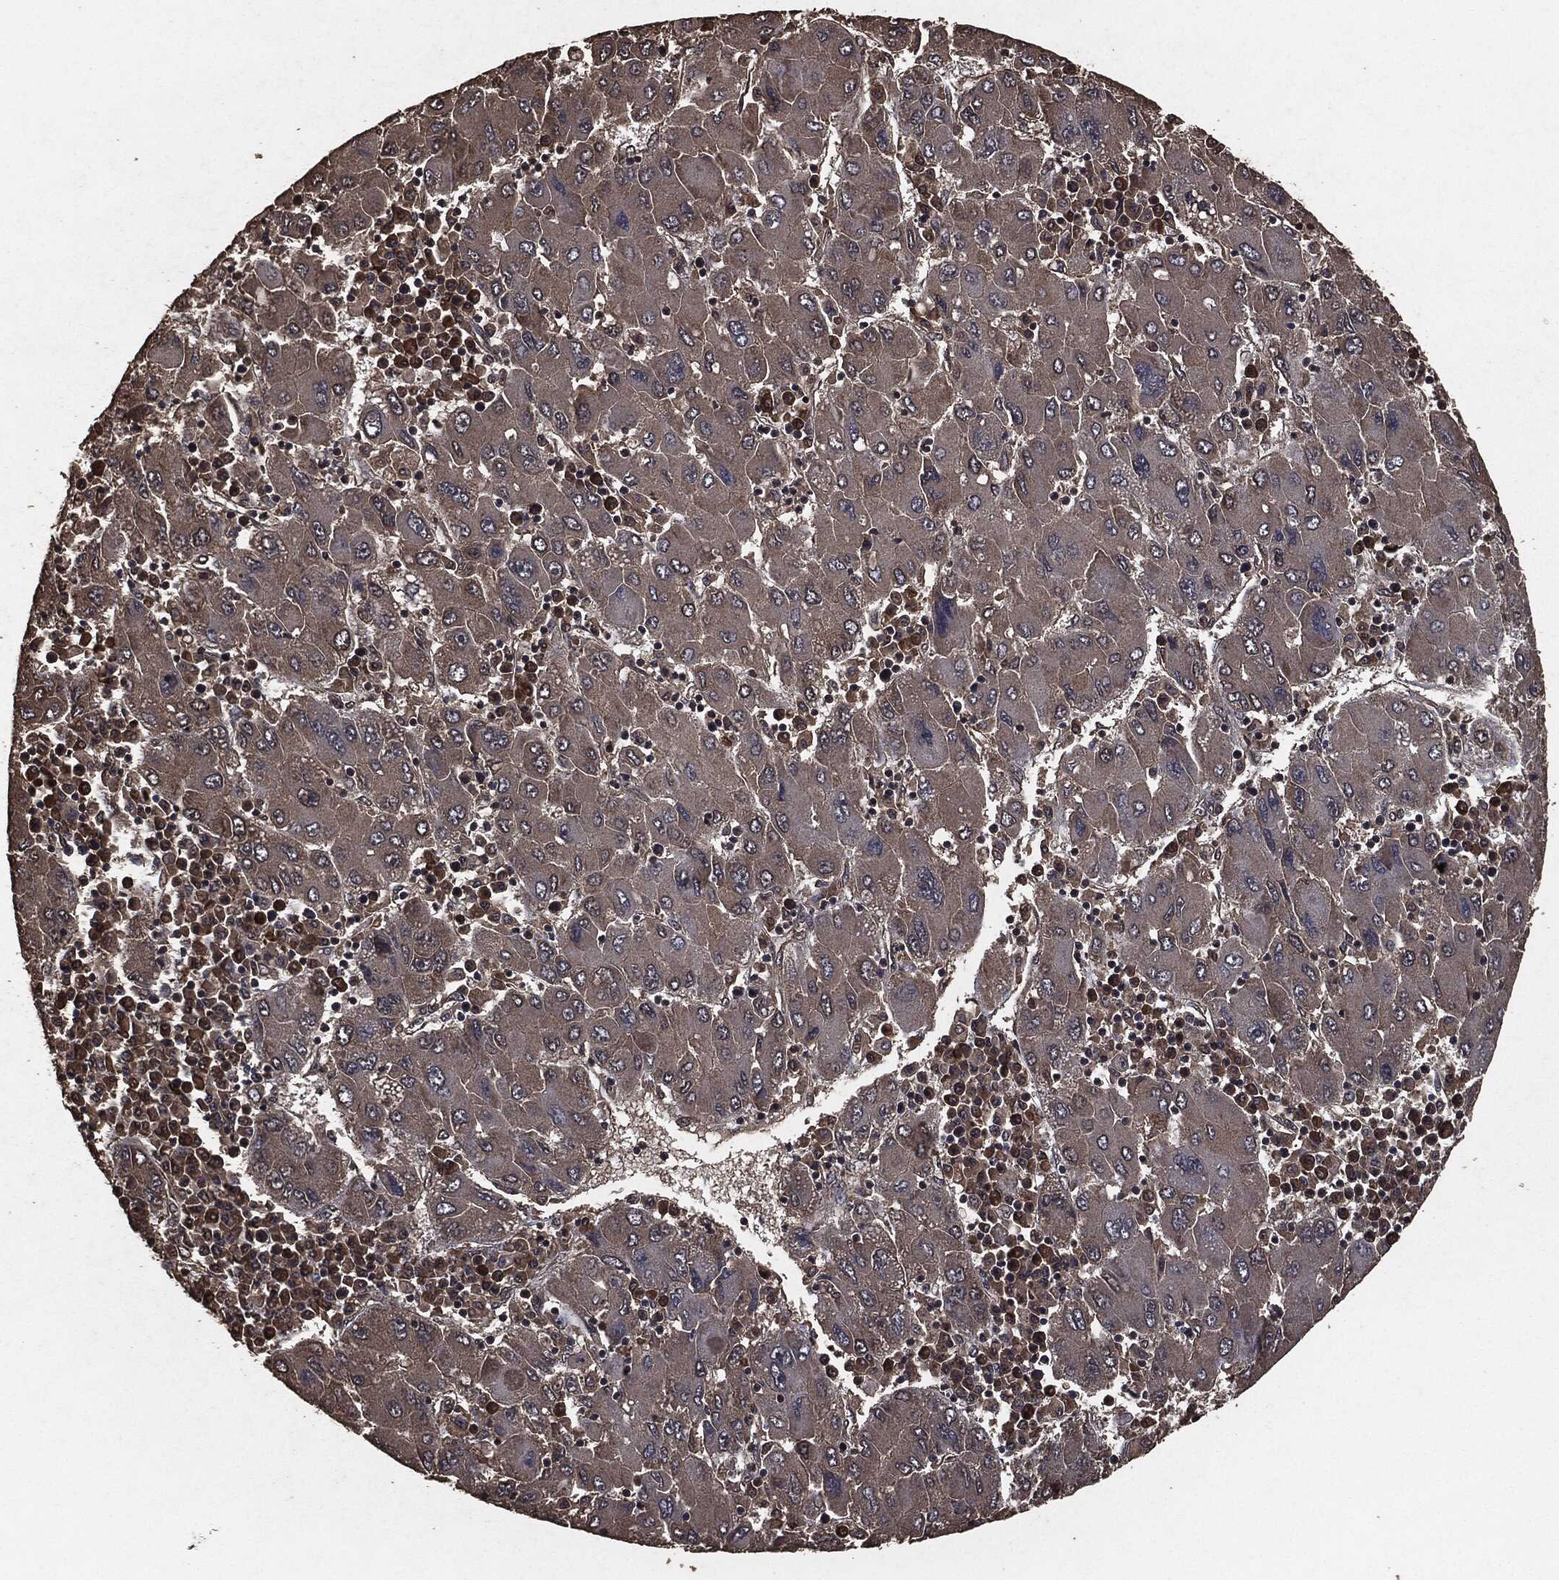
{"staining": {"intensity": "negative", "quantity": "none", "location": "none"}, "tissue": "liver cancer", "cell_type": "Tumor cells", "image_type": "cancer", "snomed": [{"axis": "morphology", "description": "Carcinoma, Hepatocellular, NOS"}, {"axis": "topography", "description": "Liver"}], "caption": "The histopathology image shows no staining of tumor cells in liver cancer.", "gene": "AKT1S1", "patient": {"sex": "male", "age": 75}}